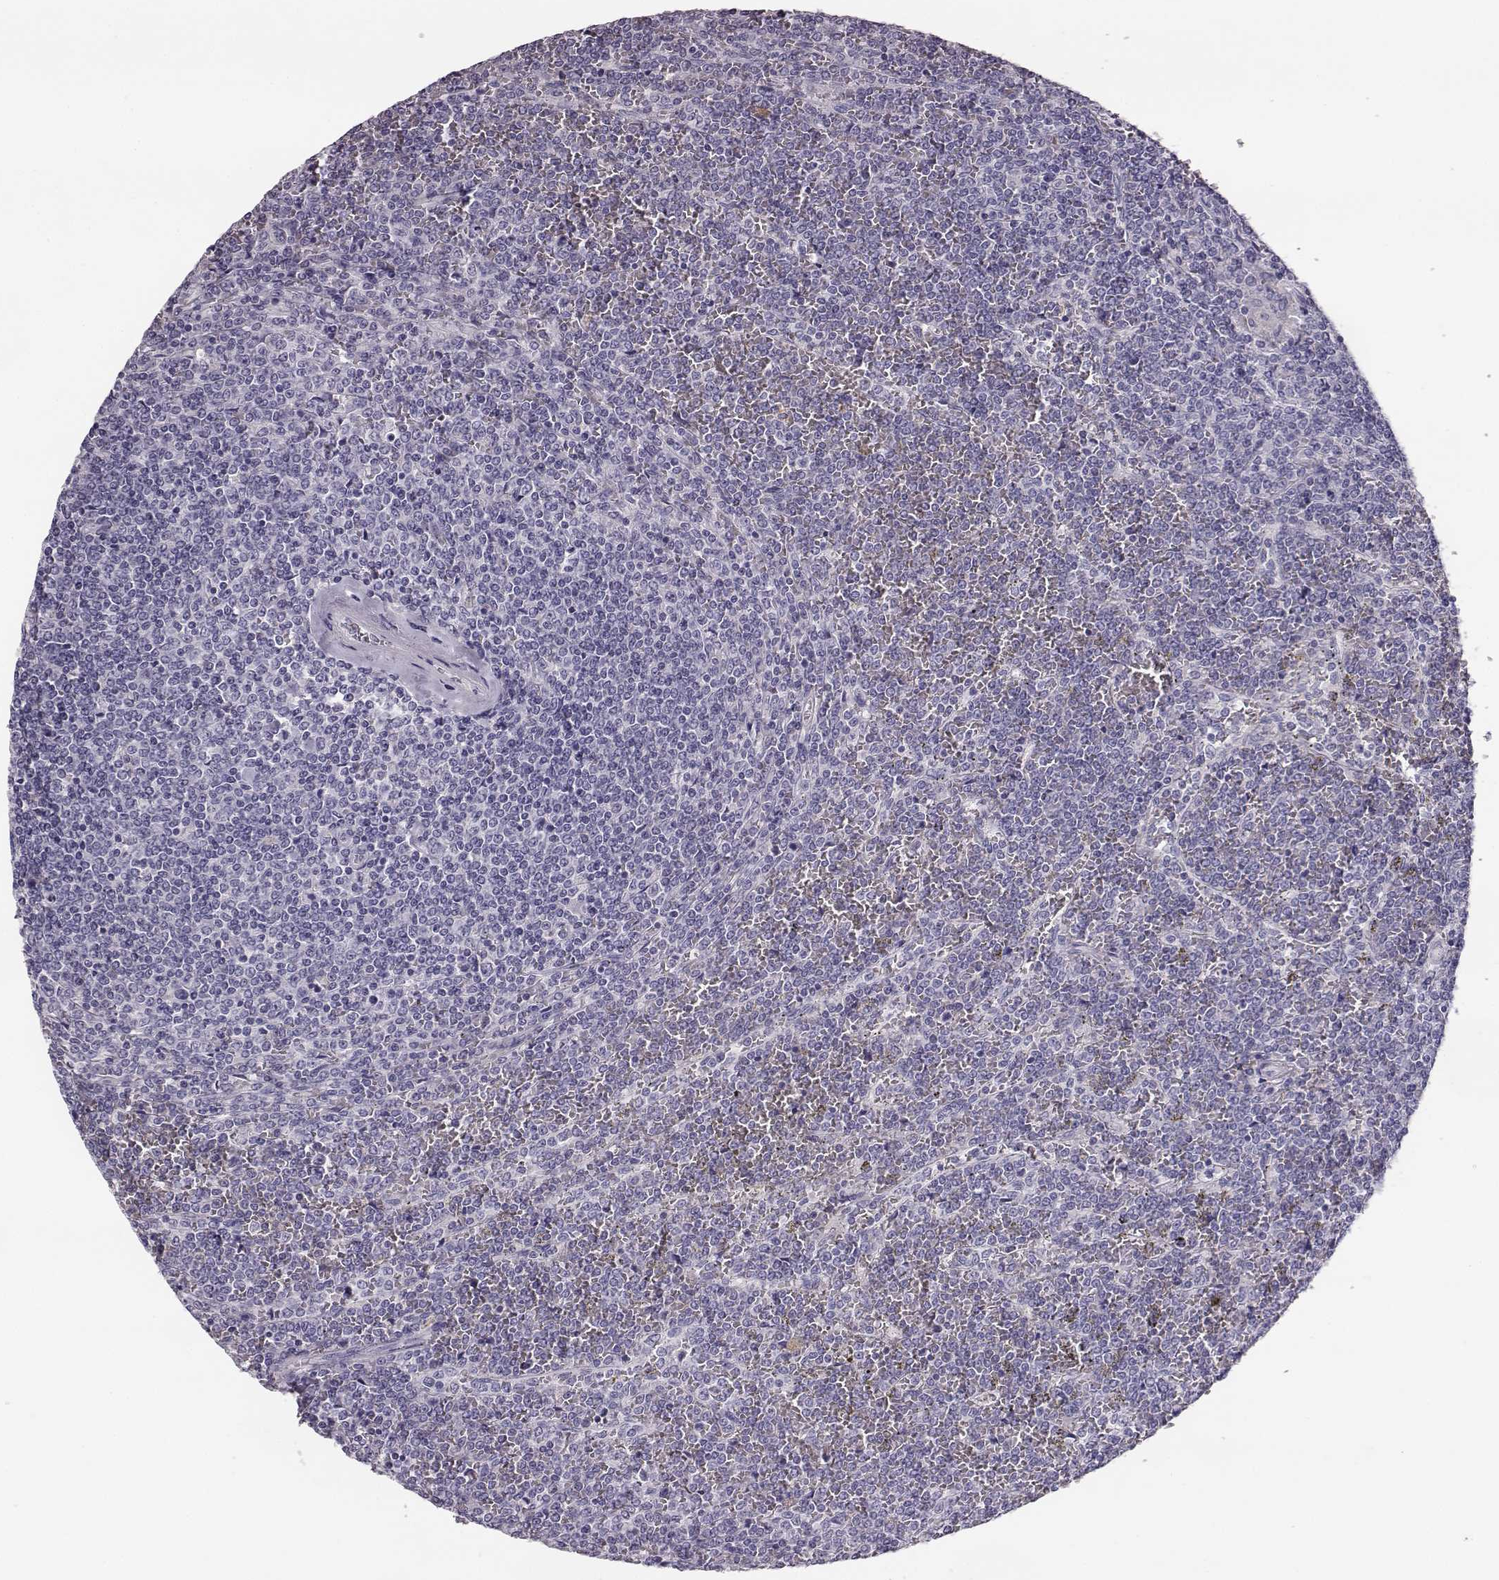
{"staining": {"intensity": "negative", "quantity": "none", "location": "none"}, "tissue": "lymphoma", "cell_type": "Tumor cells", "image_type": "cancer", "snomed": [{"axis": "morphology", "description": "Malignant lymphoma, non-Hodgkin's type, Low grade"}, {"axis": "topography", "description": "Spleen"}], "caption": "Immunohistochemical staining of human lymphoma displays no significant expression in tumor cells.", "gene": "NPTXR", "patient": {"sex": "female", "age": 19}}